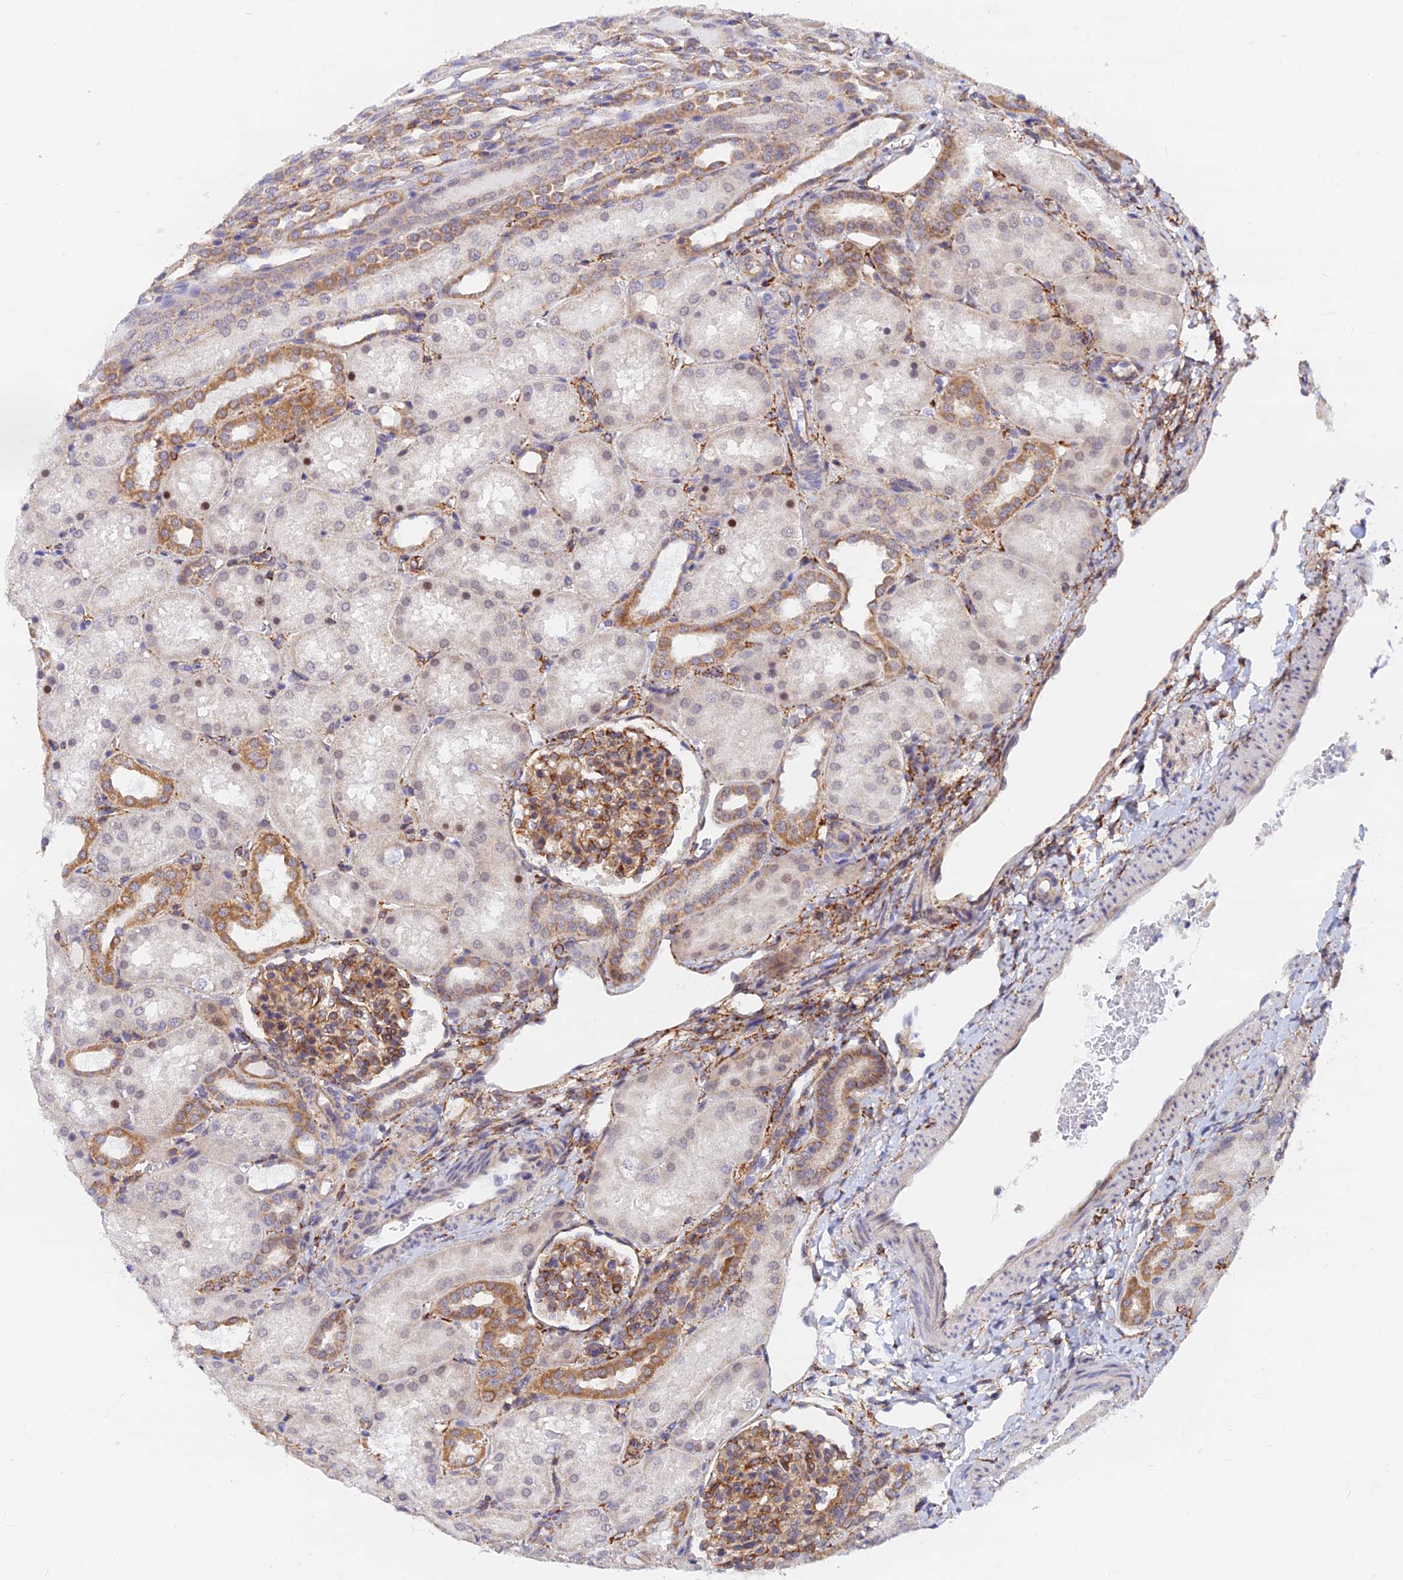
{"staining": {"intensity": "moderate", "quantity": ">75%", "location": "cytoplasmic/membranous"}, "tissue": "kidney", "cell_type": "Cells in glomeruli", "image_type": "normal", "snomed": [{"axis": "morphology", "description": "Normal tissue, NOS"}, {"axis": "topography", "description": "Kidney"}], "caption": "IHC micrograph of benign kidney: human kidney stained using immunohistochemistry displays medium levels of moderate protein expression localized specifically in the cytoplasmic/membranous of cells in glomeruli, appearing as a cytoplasmic/membranous brown color.", "gene": "VSTM2L", "patient": {"sex": "male", "age": 1}}